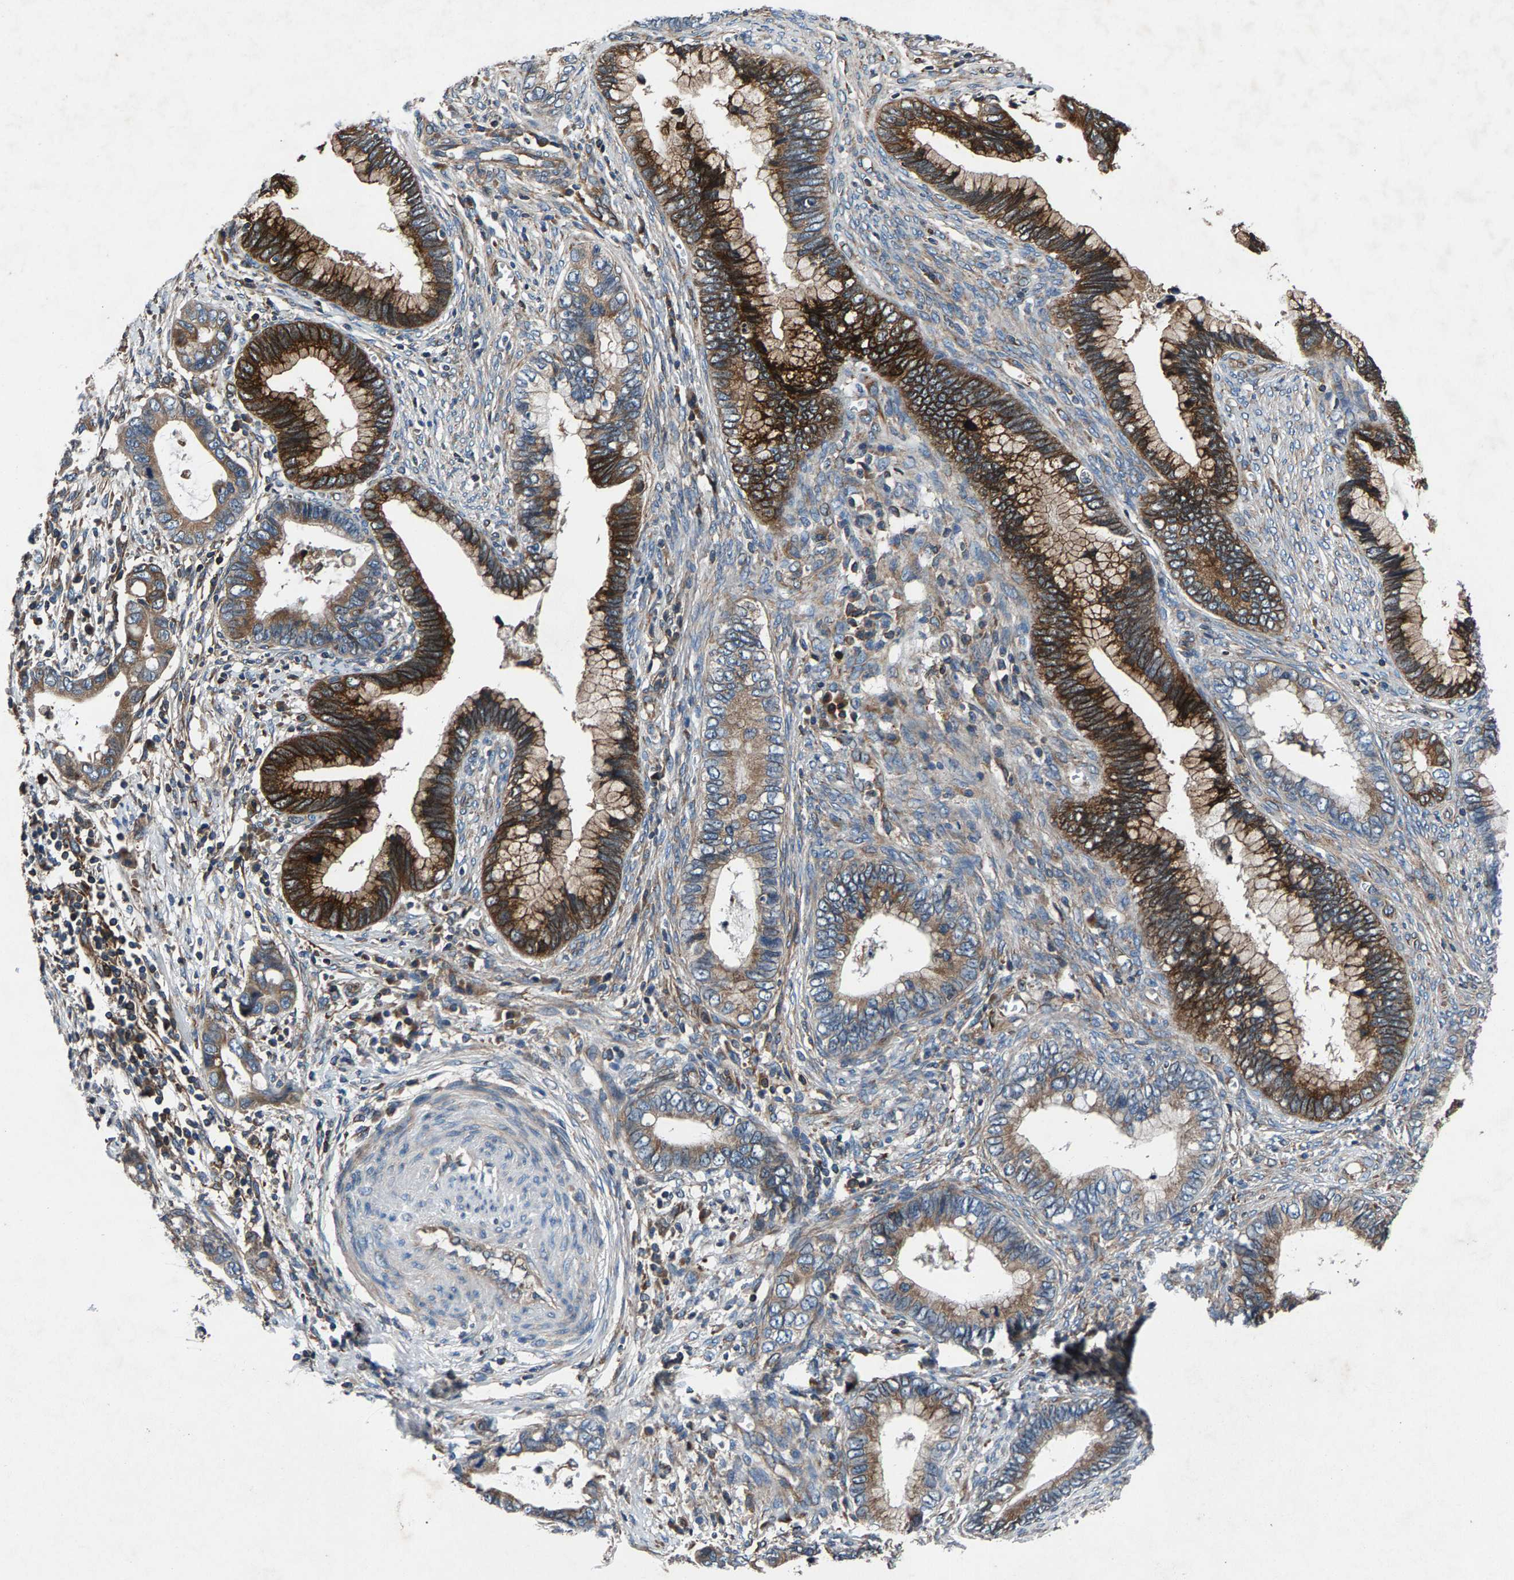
{"staining": {"intensity": "strong", "quantity": "25%-75%", "location": "cytoplasmic/membranous"}, "tissue": "cervical cancer", "cell_type": "Tumor cells", "image_type": "cancer", "snomed": [{"axis": "morphology", "description": "Adenocarcinoma, NOS"}, {"axis": "topography", "description": "Cervix"}], "caption": "Adenocarcinoma (cervical) stained with a brown dye reveals strong cytoplasmic/membranous positive staining in approximately 25%-75% of tumor cells.", "gene": "LPCAT1", "patient": {"sex": "female", "age": 44}}